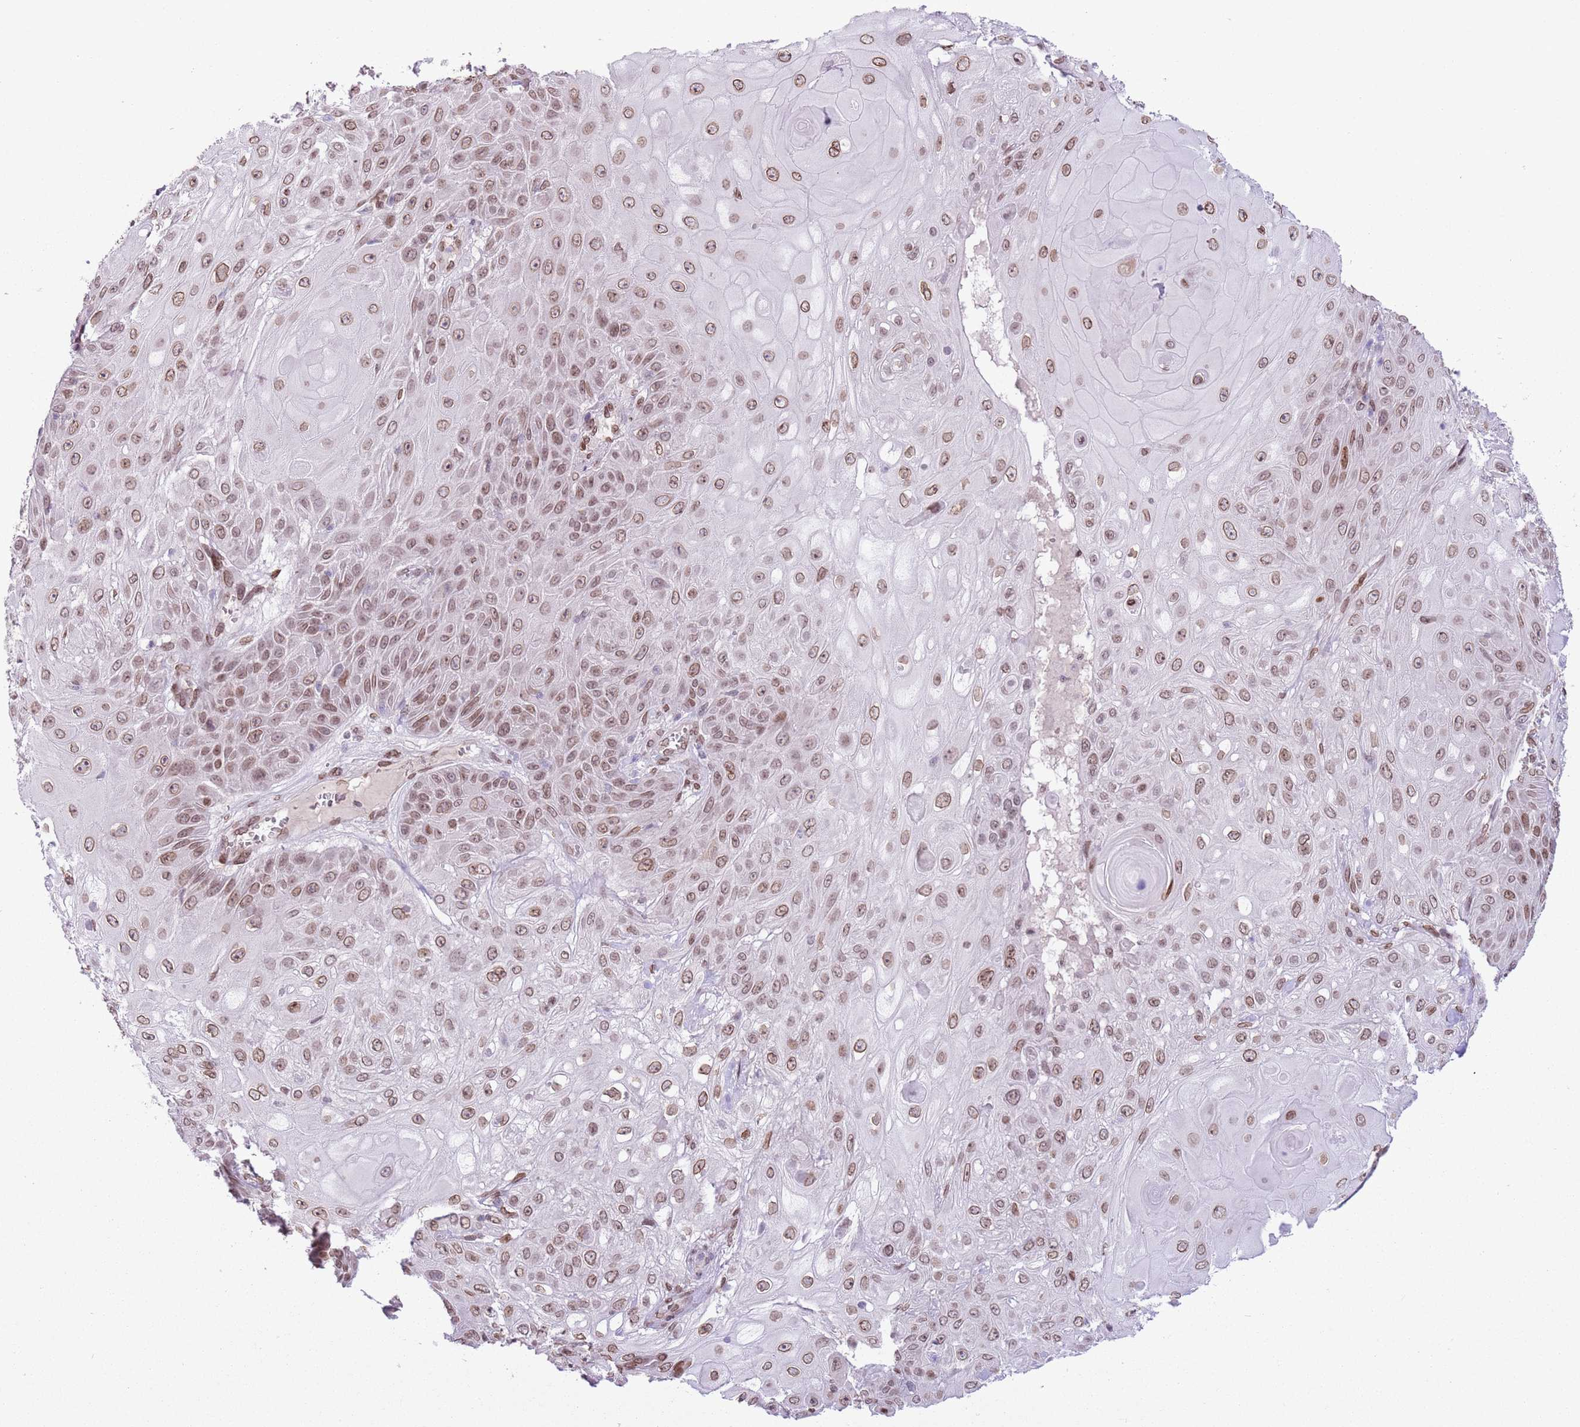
{"staining": {"intensity": "moderate", "quantity": ">75%", "location": "cytoplasmic/membranous,nuclear"}, "tissue": "skin cancer", "cell_type": "Tumor cells", "image_type": "cancer", "snomed": [{"axis": "morphology", "description": "Normal tissue, NOS"}, {"axis": "morphology", "description": "Squamous cell carcinoma, NOS"}, {"axis": "topography", "description": "Skin"}, {"axis": "topography", "description": "Cartilage tissue"}], "caption": "IHC histopathology image of human squamous cell carcinoma (skin) stained for a protein (brown), which demonstrates medium levels of moderate cytoplasmic/membranous and nuclear staining in approximately >75% of tumor cells.", "gene": "ZGLP1", "patient": {"sex": "female", "age": 79}}